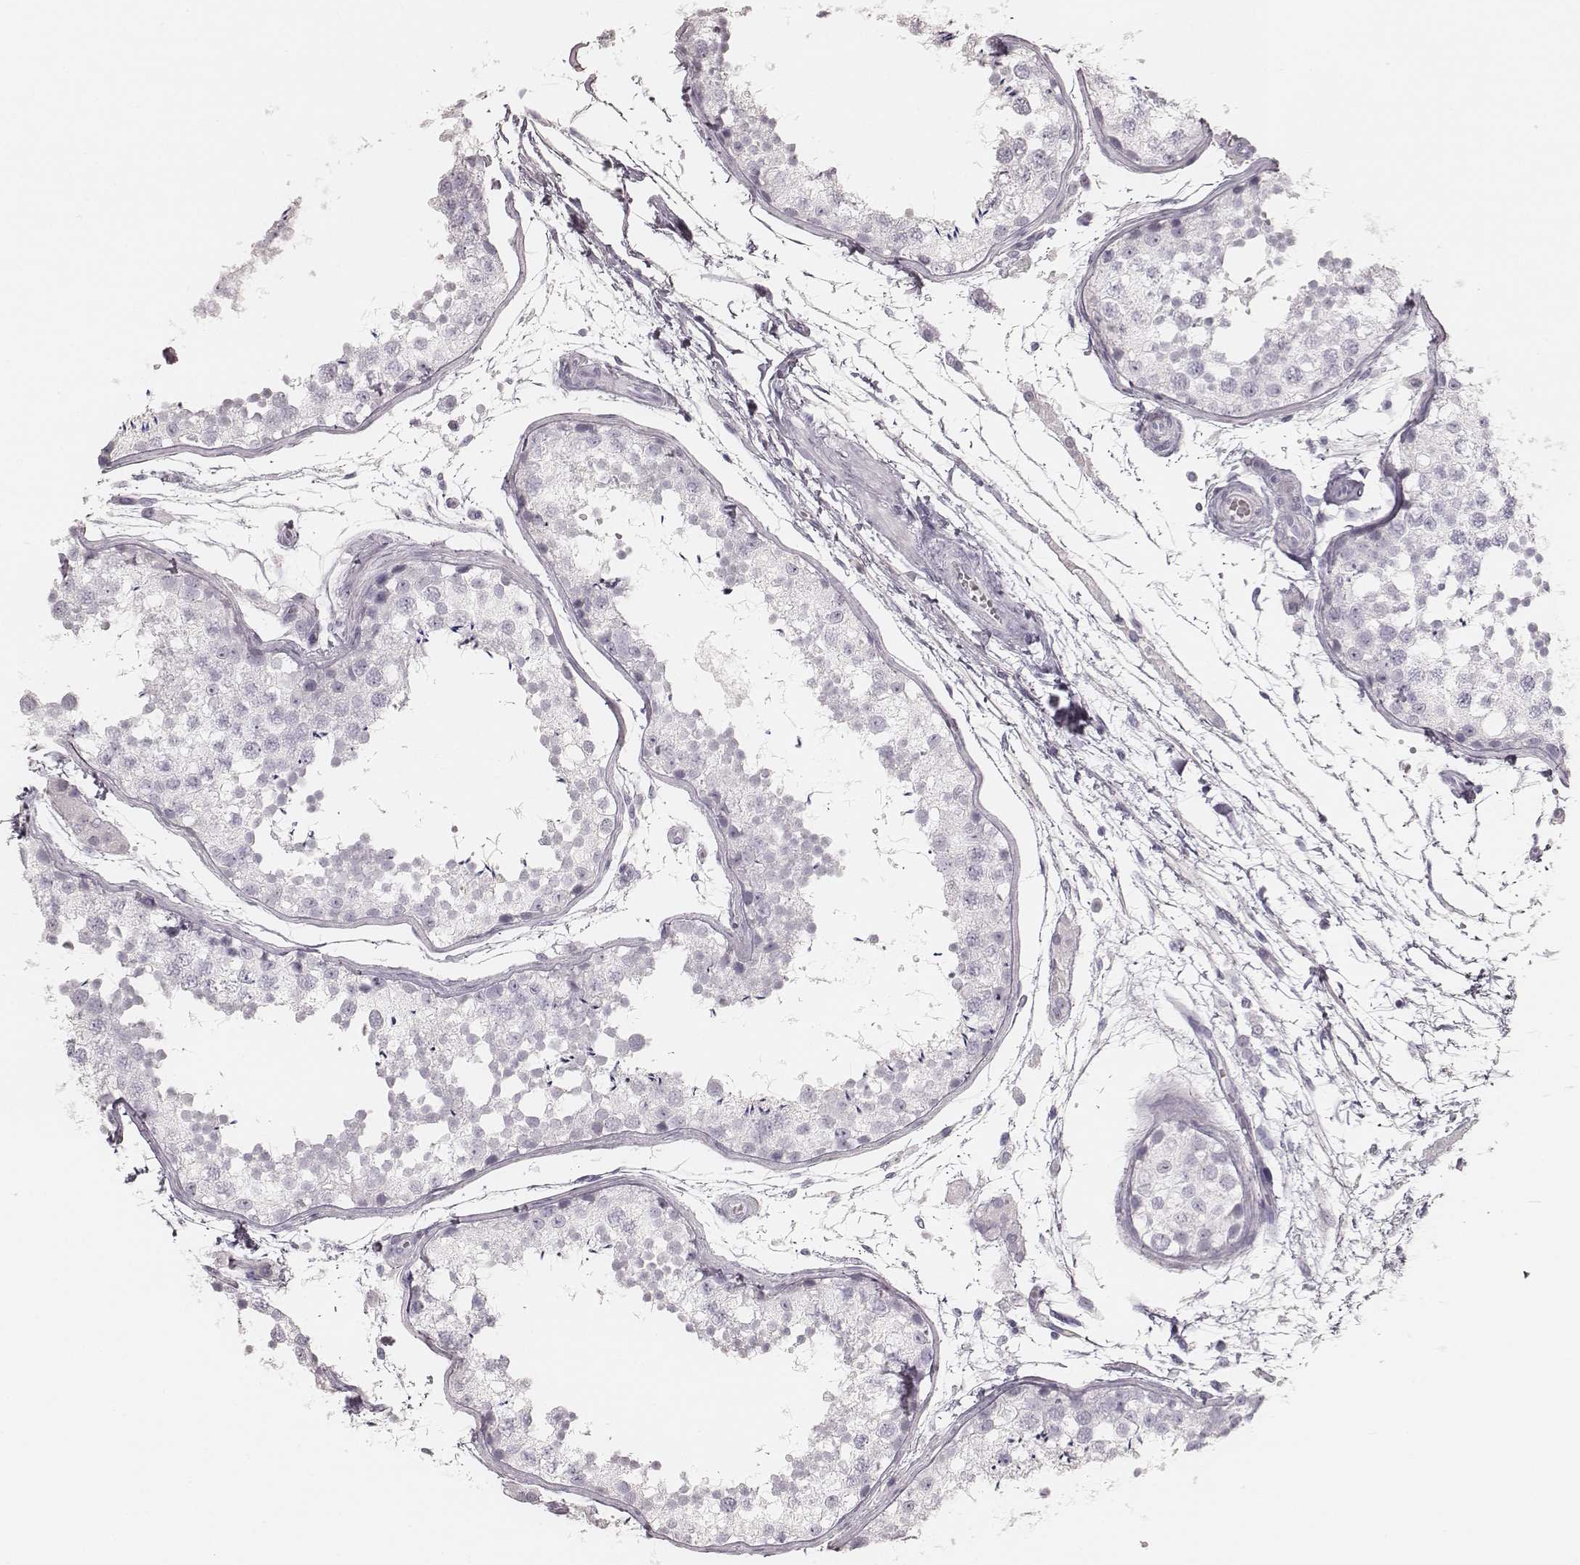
{"staining": {"intensity": "negative", "quantity": "none", "location": "none"}, "tissue": "testis", "cell_type": "Cells in seminiferous ducts", "image_type": "normal", "snomed": [{"axis": "morphology", "description": "Normal tissue, NOS"}, {"axis": "topography", "description": "Testis"}], "caption": "IHC histopathology image of benign testis: testis stained with DAB shows no significant protein positivity in cells in seminiferous ducts. The staining is performed using DAB brown chromogen with nuclei counter-stained in using hematoxylin.", "gene": "KRT82", "patient": {"sex": "male", "age": 29}}